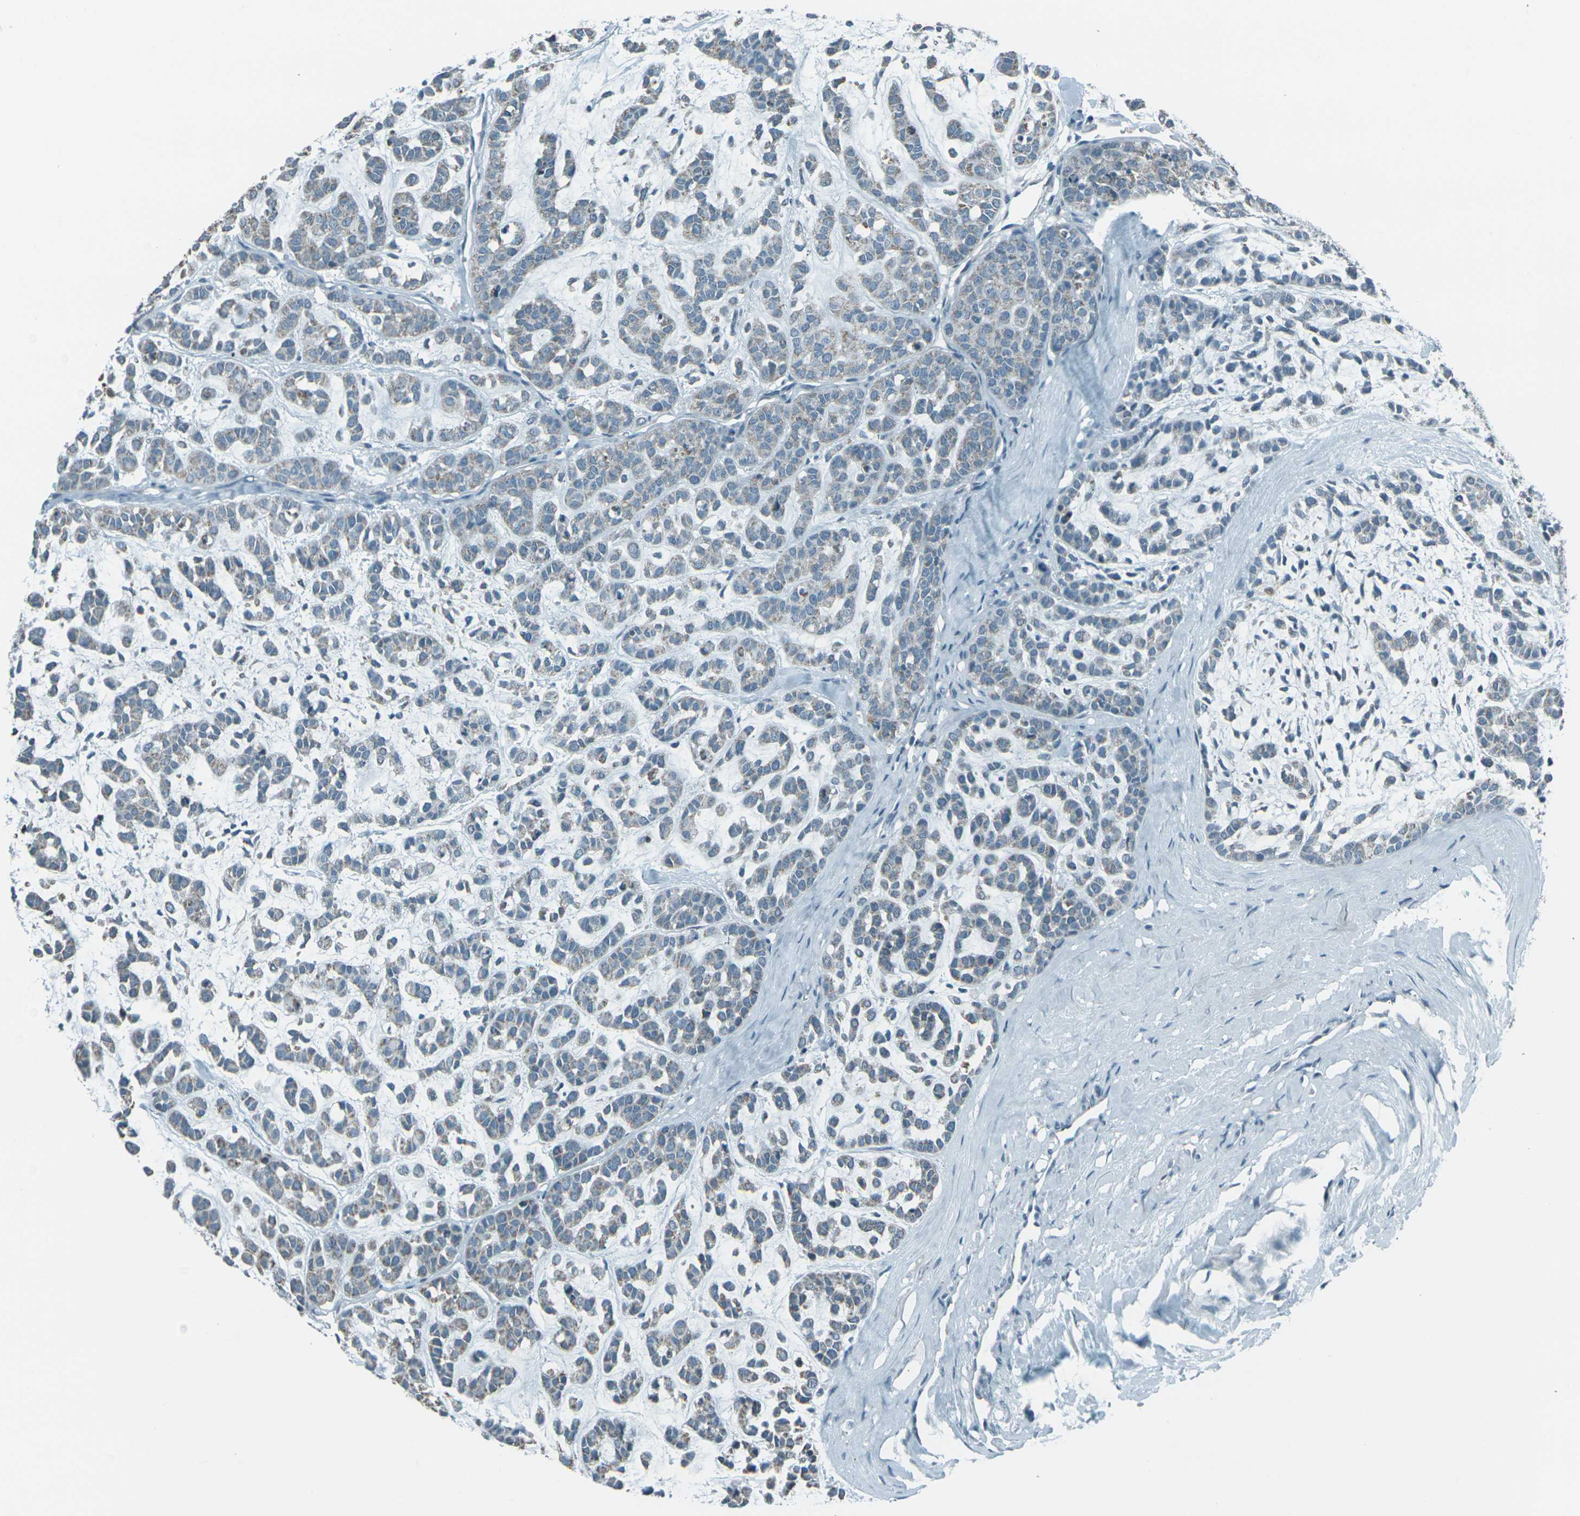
{"staining": {"intensity": "weak", "quantity": ">75%", "location": "cytoplasmic/membranous"}, "tissue": "head and neck cancer", "cell_type": "Tumor cells", "image_type": "cancer", "snomed": [{"axis": "morphology", "description": "Adenocarcinoma, NOS"}, {"axis": "morphology", "description": "Adenoma, NOS"}, {"axis": "topography", "description": "Head-Neck"}], "caption": "Head and neck adenoma stained with IHC exhibits weak cytoplasmic/membranous expression in approximately >75% of tumor cells.", "gene": "H2BC1", "patient": {"sex": "female", "age": 55}}